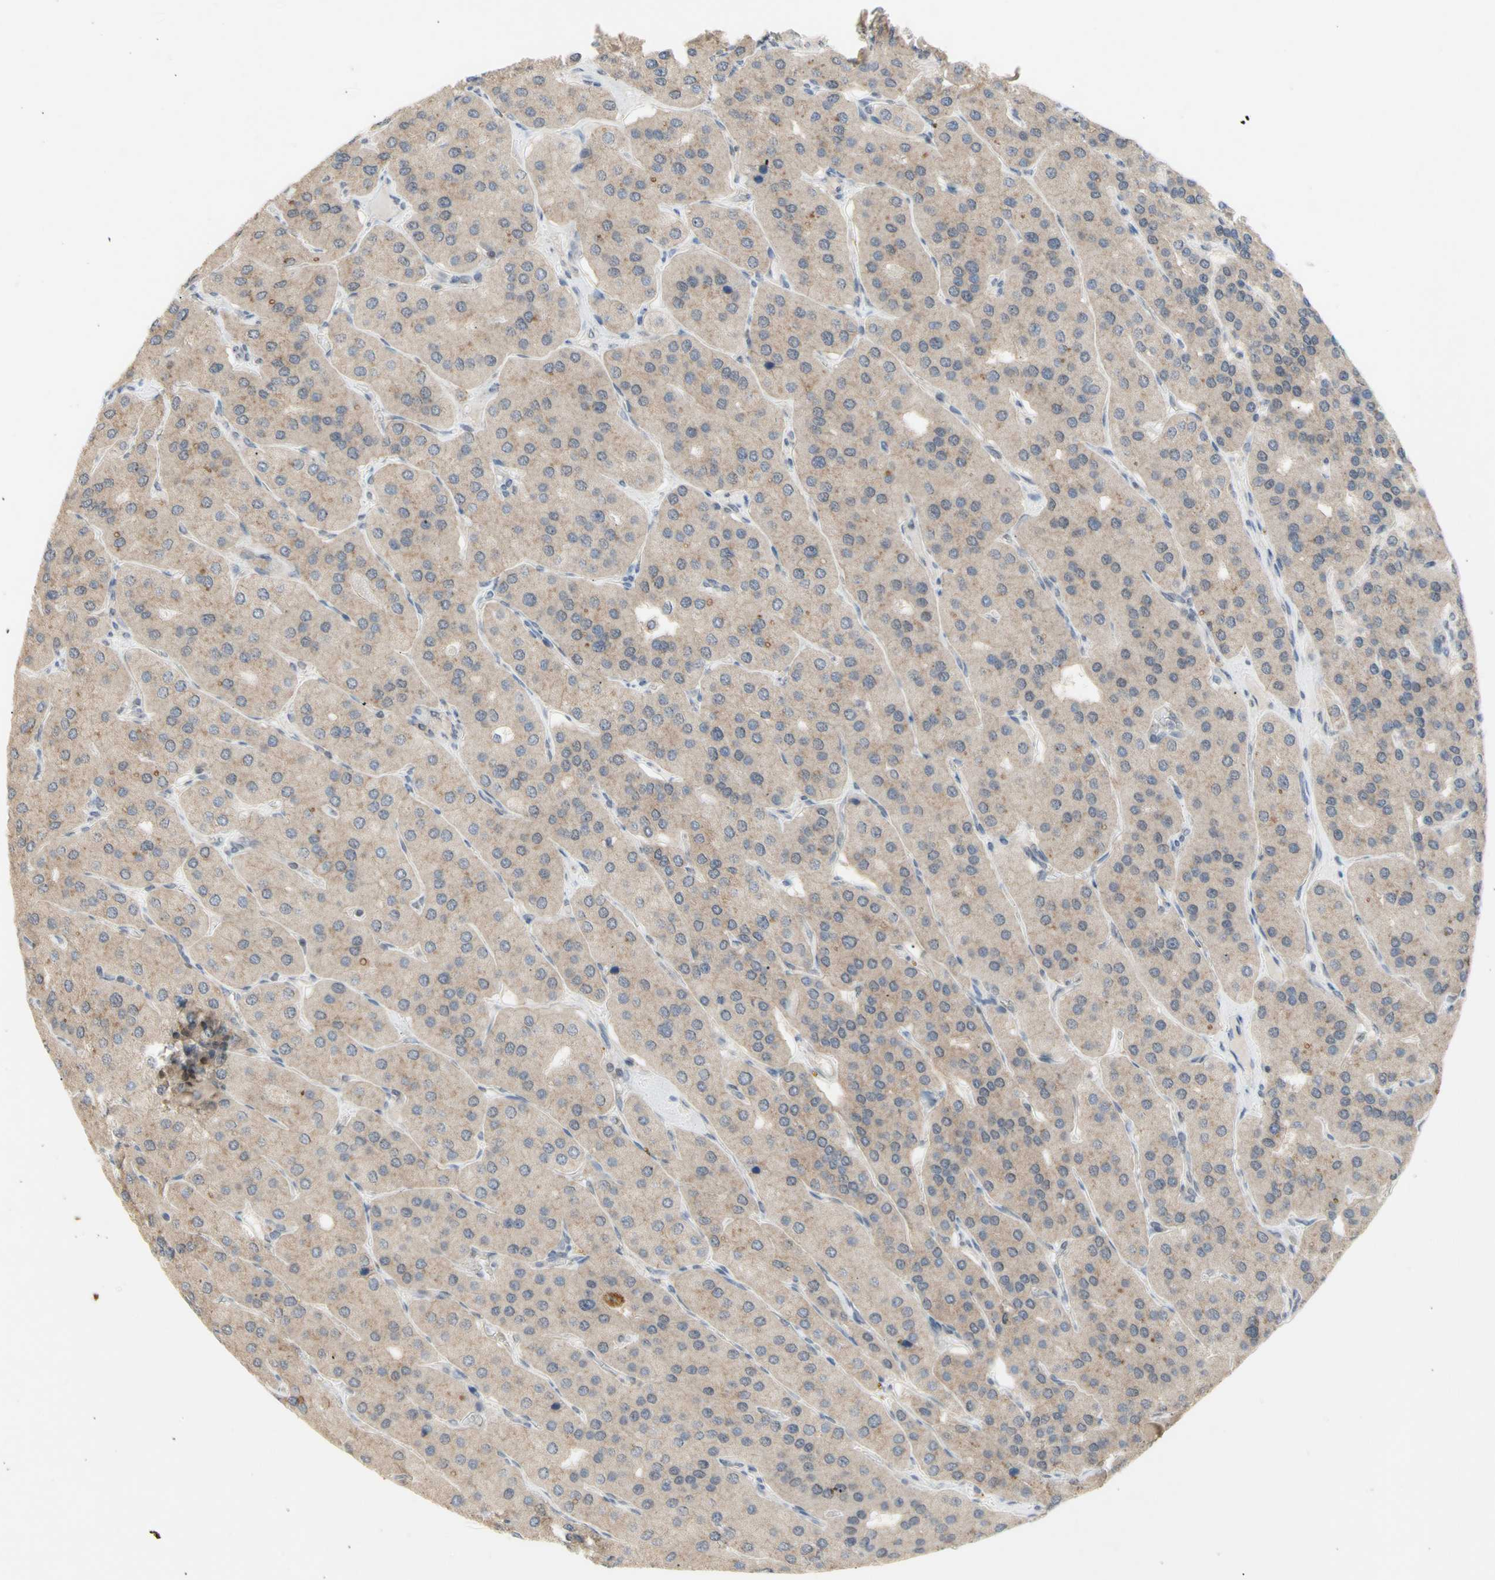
{"staining": {"intensity": "weak", "quantity": ">75%", "location": "cytoplasmic/membranous"}, "tissue": "parathyroid gland", "cell_type": "Glandular cells", "image_type": "normal", "snomed": [{"axis": "morphology", "description": "Normal tissue, NOS"}, {"axis": "morphology", "description": "Adenoma, NOS"}, {"axis": "topography", "description": "Parathyroid gland"}], "caption": "A photomicrograph showing weak cytoplasmic/membranous expression in approximately >75% of glandular cells in benign parathyroid gland, as visualized by brown immunohistochemical staining.", "gene": "NLRP1", "patient": {"sex": "female", "age": 86}}